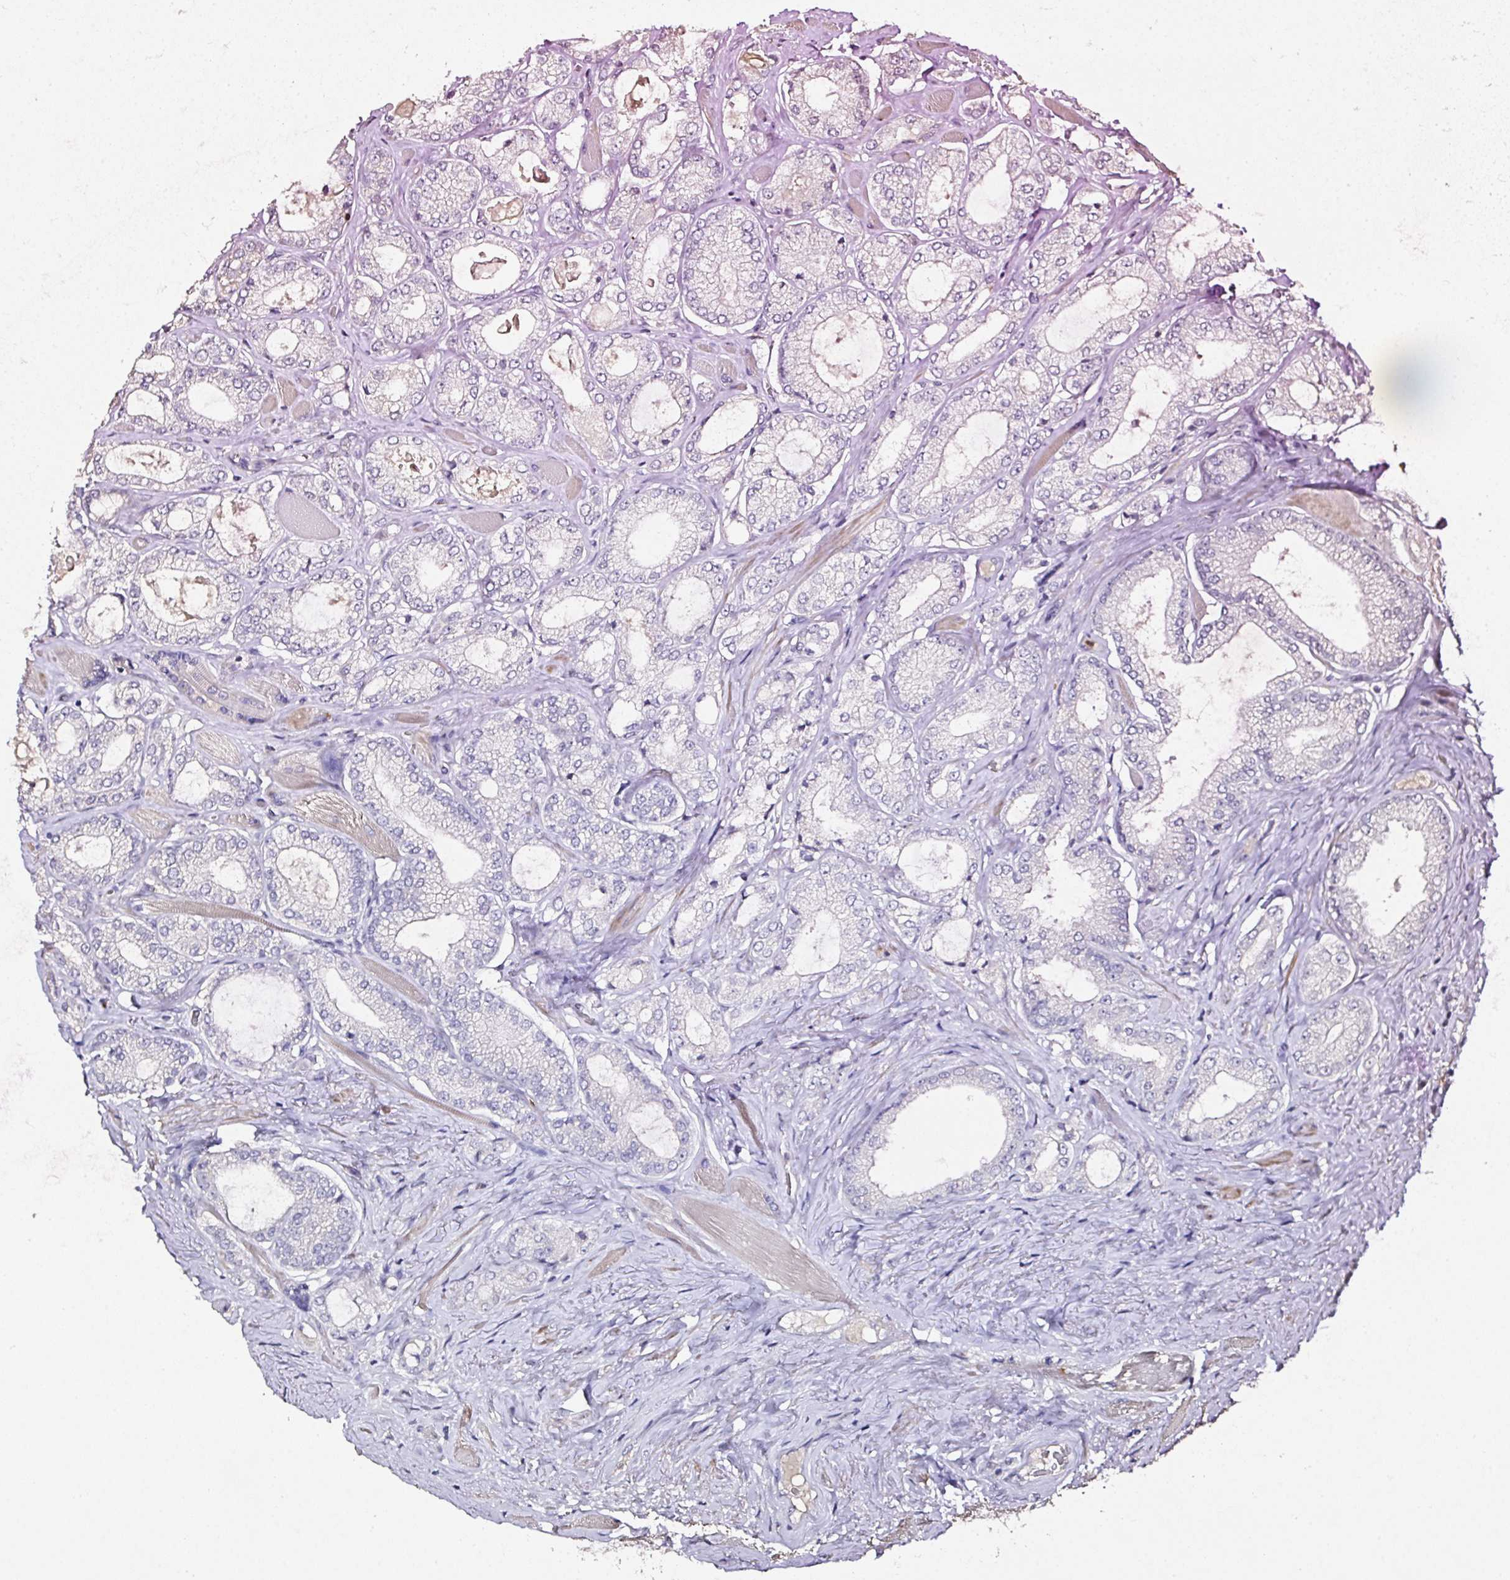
{"staining": {"intensity": "negative", "quantity": "none", "location": "none"}, "tissue": "prostate cancer", "cell_type": "Tumor cells", "image_type": "cancer", "snomed": [{"axis": "morphology", "description": "Adenocarcinoma, High grade"}, {"axis": "topography", "description": "Prostate"}], "caption": "The photomicrograph shows no staining of tumor cells in prostate cancer. (Brightfield microscopy of DAB immunohistochemistry (IHC) at high magnification).", "gene": "A1CF", "patient": {"sex": "male", "age": 68}}